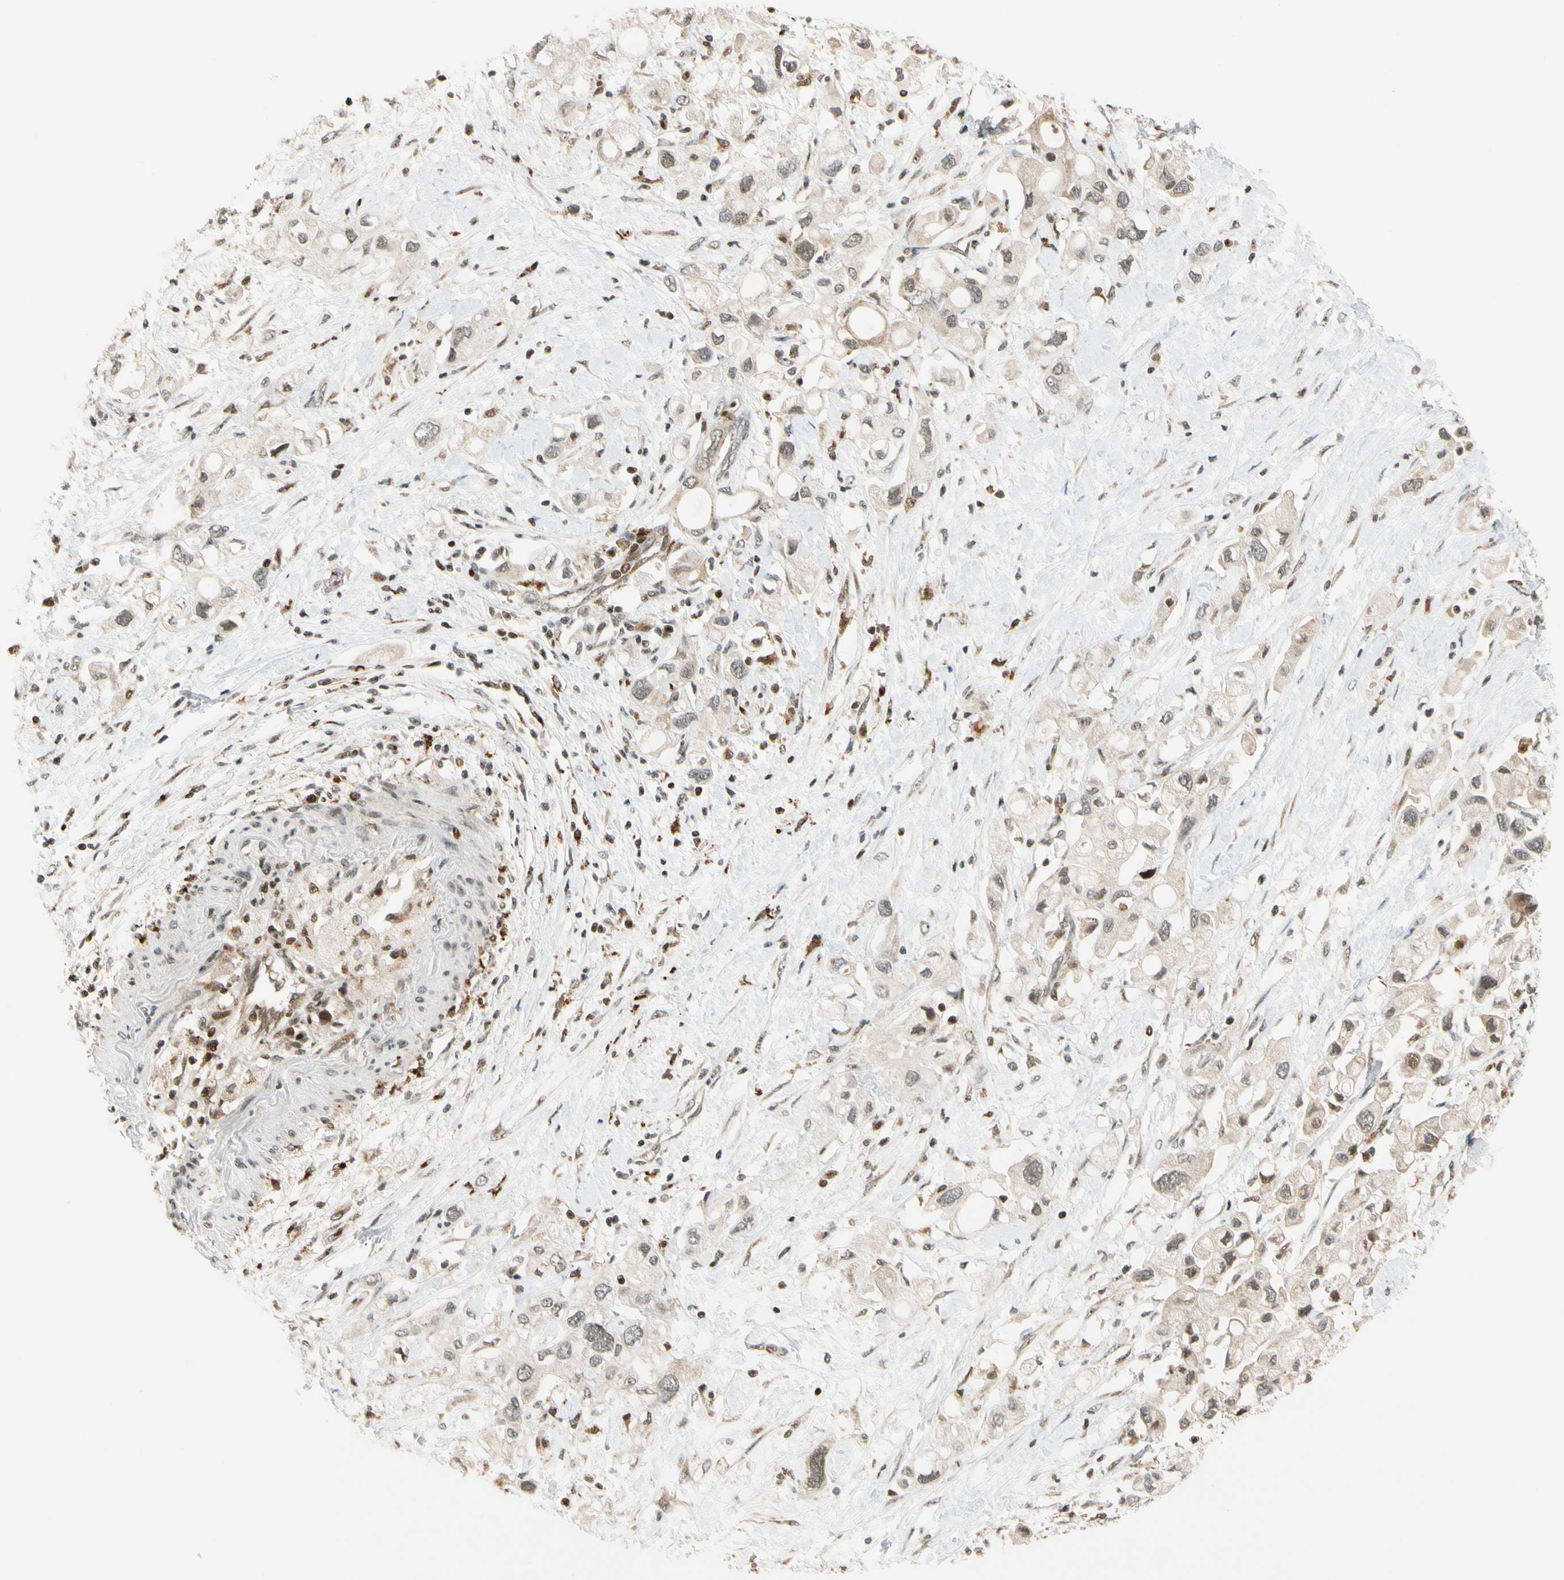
{"staining": {"intensity": "weak", "quantity": "25%-75%", "location": "cytoplasmic/membranous,nuclear"}, "tissue": "pancreatic cancer", "cell_type": "Tumor cells", "image_type": "cancer", "snomed": [{"axis": "morphology", "description": "Adenocarcinoma, NOS"}, {"axis": "topography", "description": "Pancreas"}], "caption": "Pancreatic adenocarcinoma stained with a protein marker reveals weak staining in tumor cells.", "gene": "CDK7", "patient": {"sex": "female", "age": 56}}